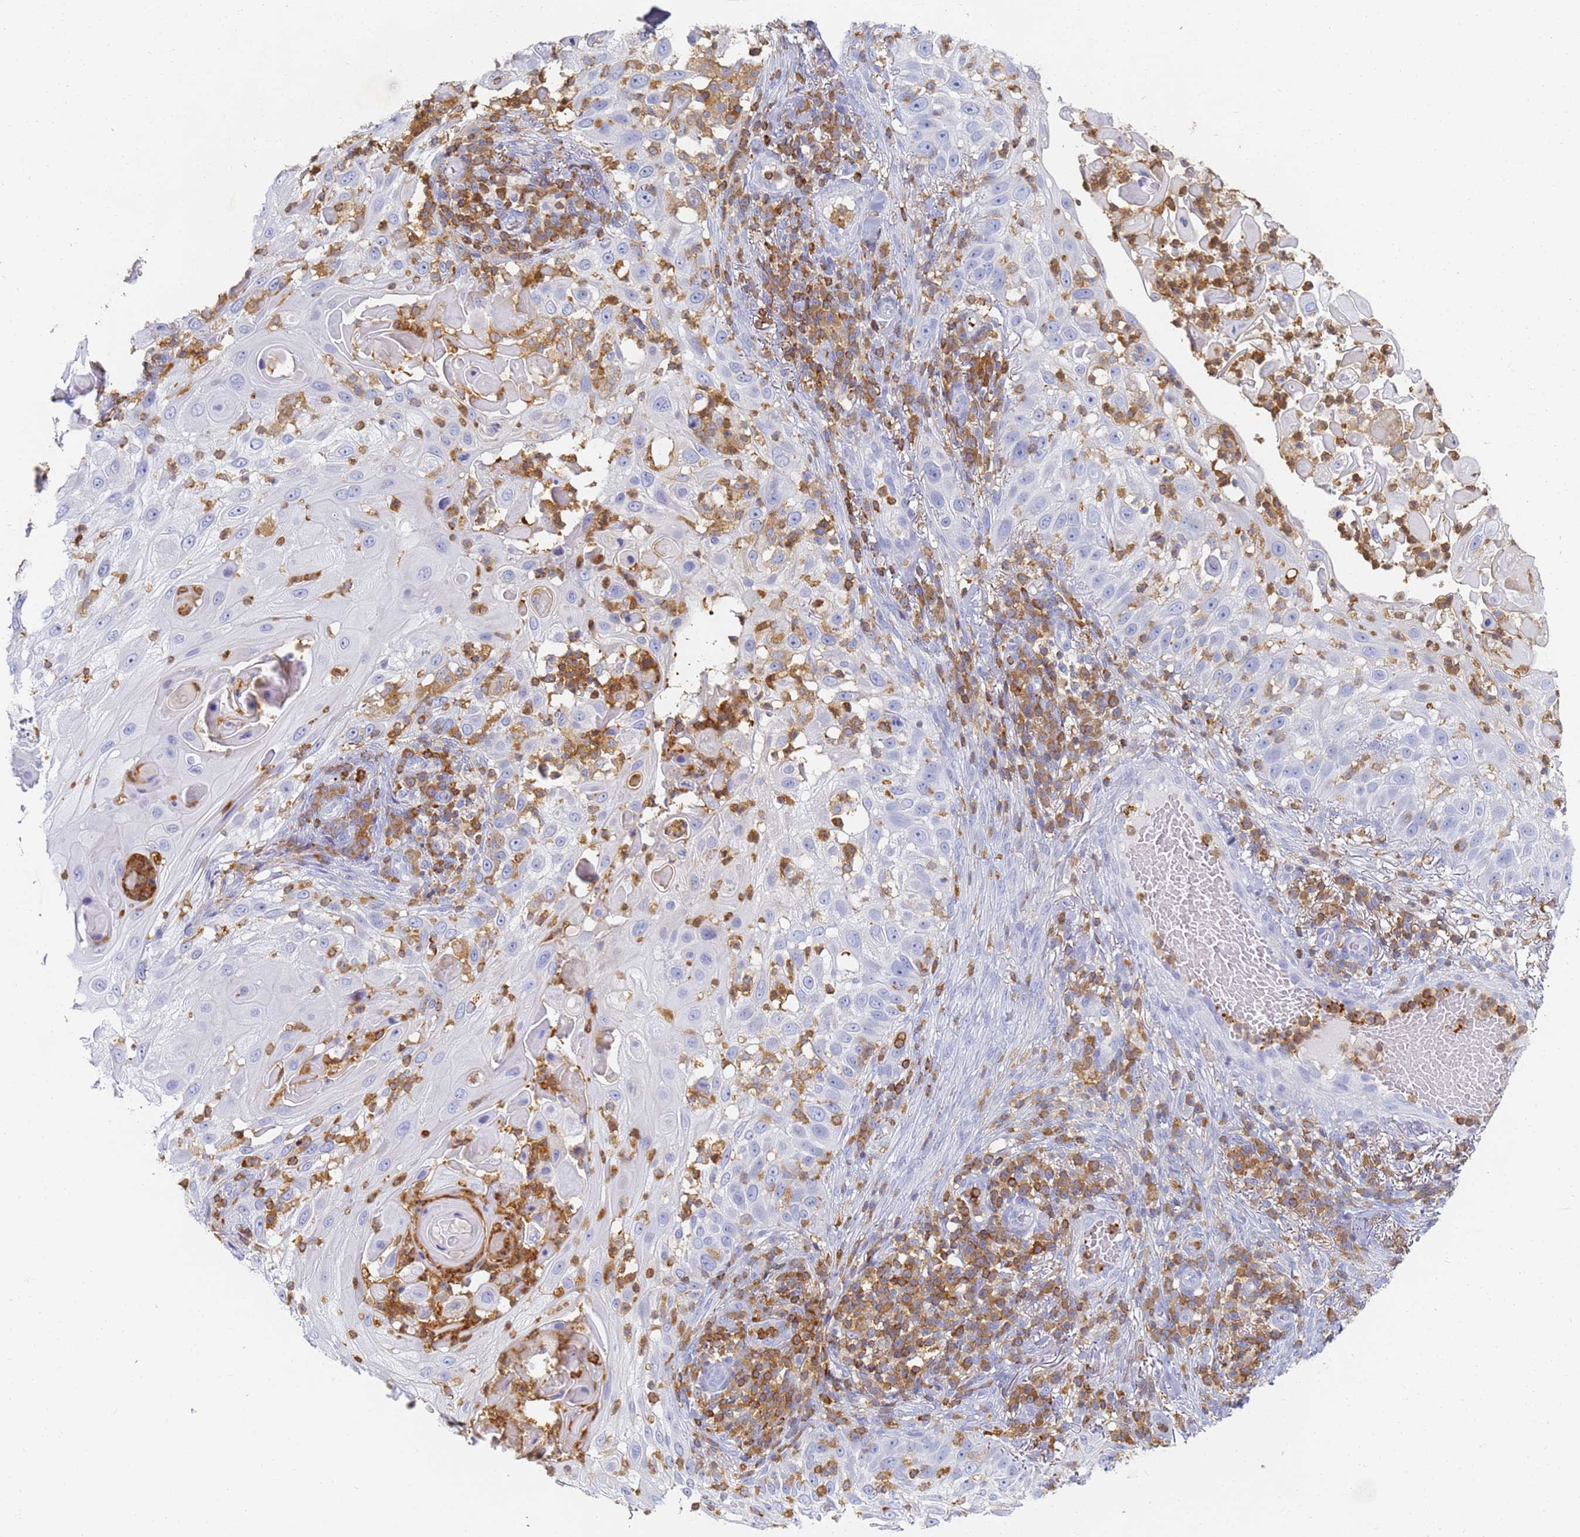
{"staining": {"intensity": "negative", "quantity": "none", "location": "none"}, "tissue": "skin cancer", "cell_type": "Tumor cells", "image_type": "cancer", "snomed": [{"axis": "morphology", "description": "Squamous cell carcinoma, NOS"}, {"axis": "topography", "description": "Skin"}], "caption": "Micrograph shows no protein positivity in tumor cells of skin cancer (squamous cell carcinoma) tissue.", "gene": "BIN2", "patient": {"sex": "female", "age": 44}}